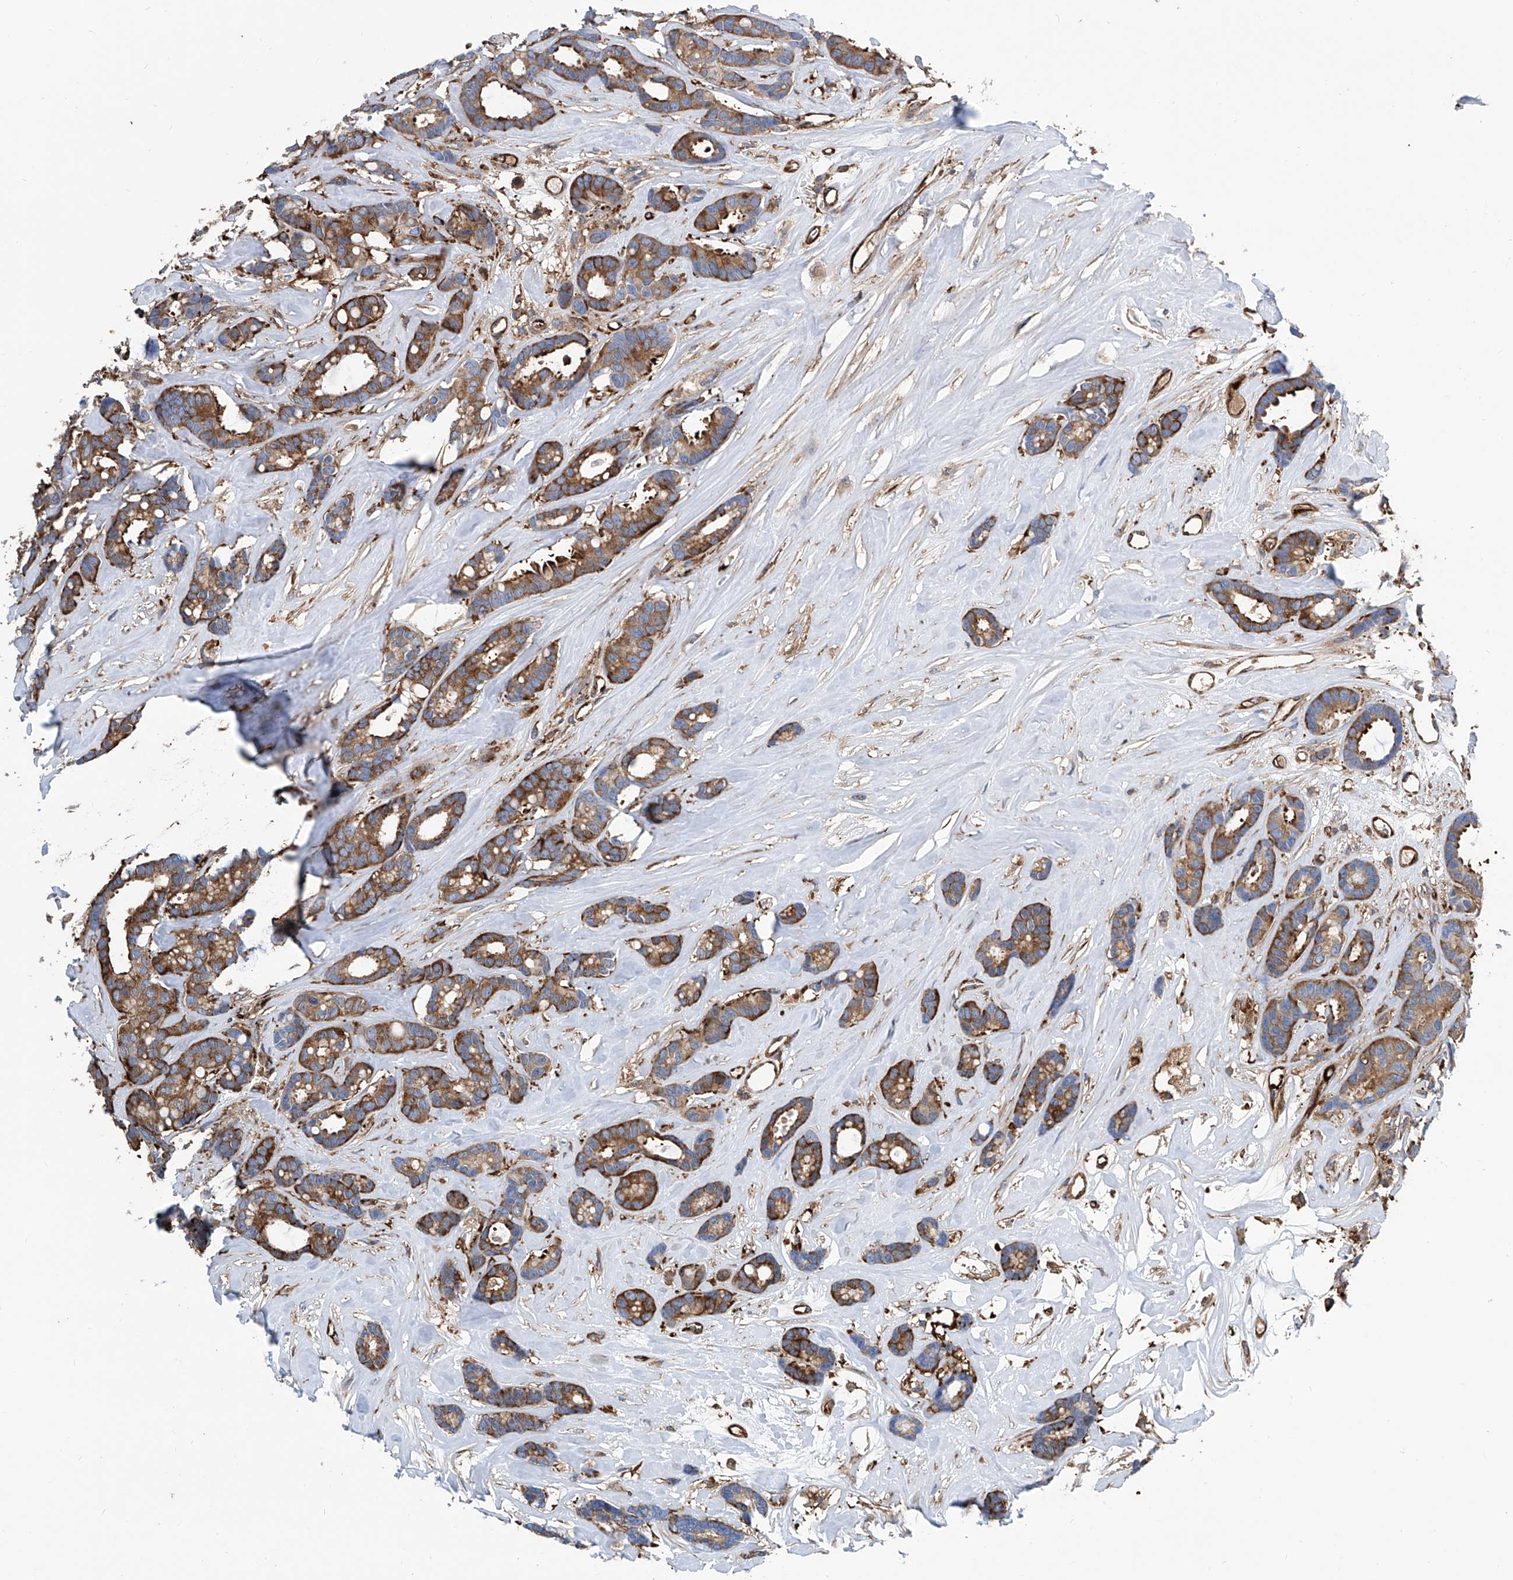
{"staining": {"intensity": "moderate", "quantity": ">75%", "location": "cytoplasmic/membranous"}, "tissue": "breast cancer", "cell_type": "Tumor cells", "image_type": "cancer", "snomed": [{"axis": "morphology", "description": "Duct carcinoma"}, {"axis": "topography", "description": "Breast"}], "caption": "A micrograph of breast cancer (invasive ductal carcinoma) stained for a protein reveals moderate cytoplasmic/membranous brown staining in tumor cells.", "gene": "ZNF484", "patient": {"sex": "female", "age": 87}}